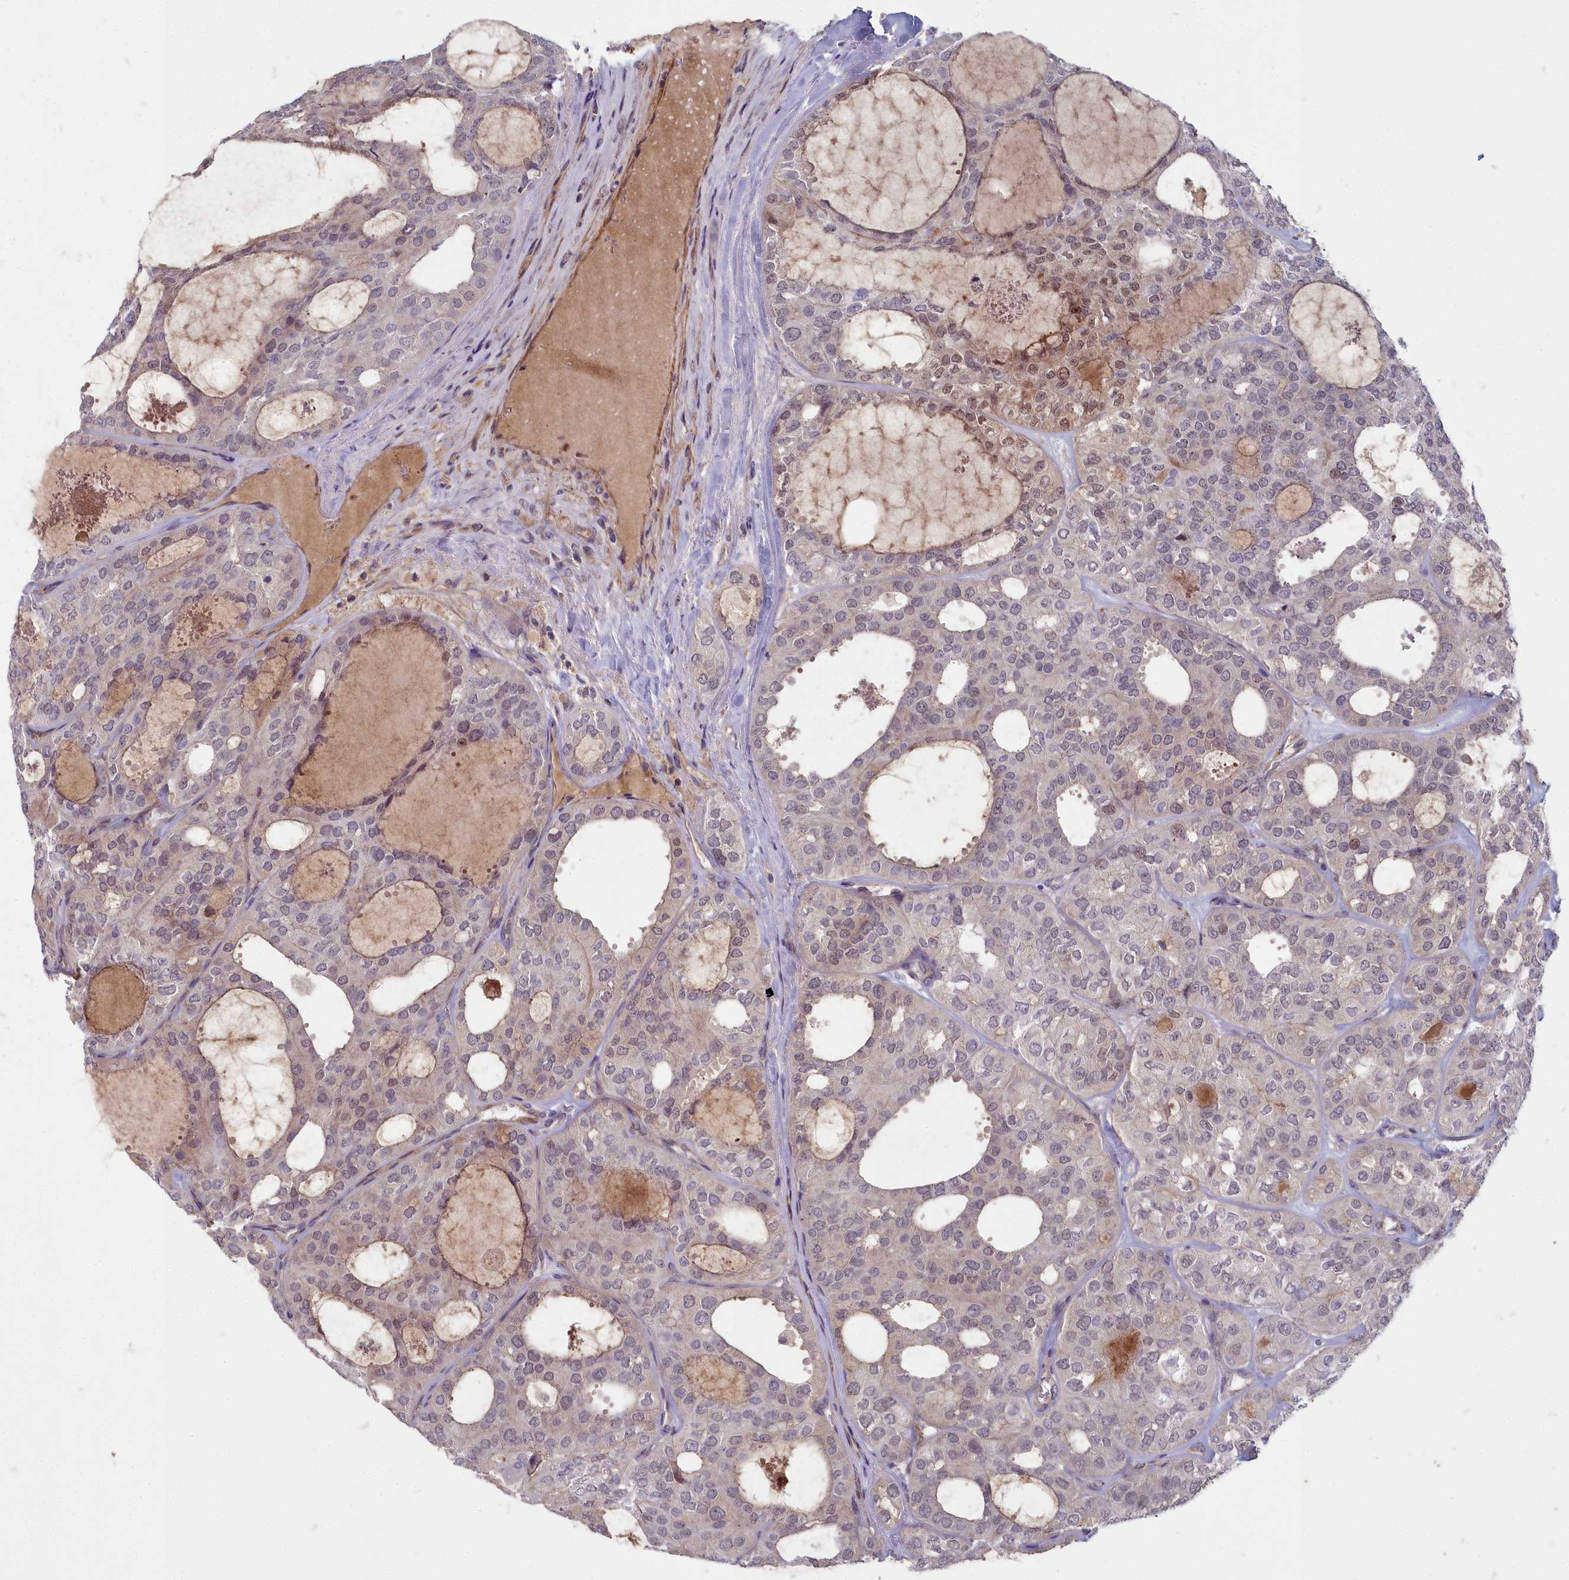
{"staining": {"intensity": "moderate", "quantity": "<25%", "location": "nuclear"}, "tissue": "thyroid cancer", "cell_type": "Tumor cells", "image_type": "cancer", "snomed": [{"axis": "morphology", "description": "Follicular adenoma carcinoma, NOS"}, {"axis": "topography", "description": "Thyroid gland"}], "caption": "Thyroid cancer (follicular adenoma carcinoma) stained with DAB (3,3'-diaminobenzidine) immunohistochemistry (IHC) shows low levels of moderate nuclear positivity in approximately <25% of tumor cells. (DAB (3,3'-diaminobenzidine) = brown stain, brightfield microscopy at high magnification).", "gene": "ZNF626", "patient": {"sex": "male", "age": 75}}